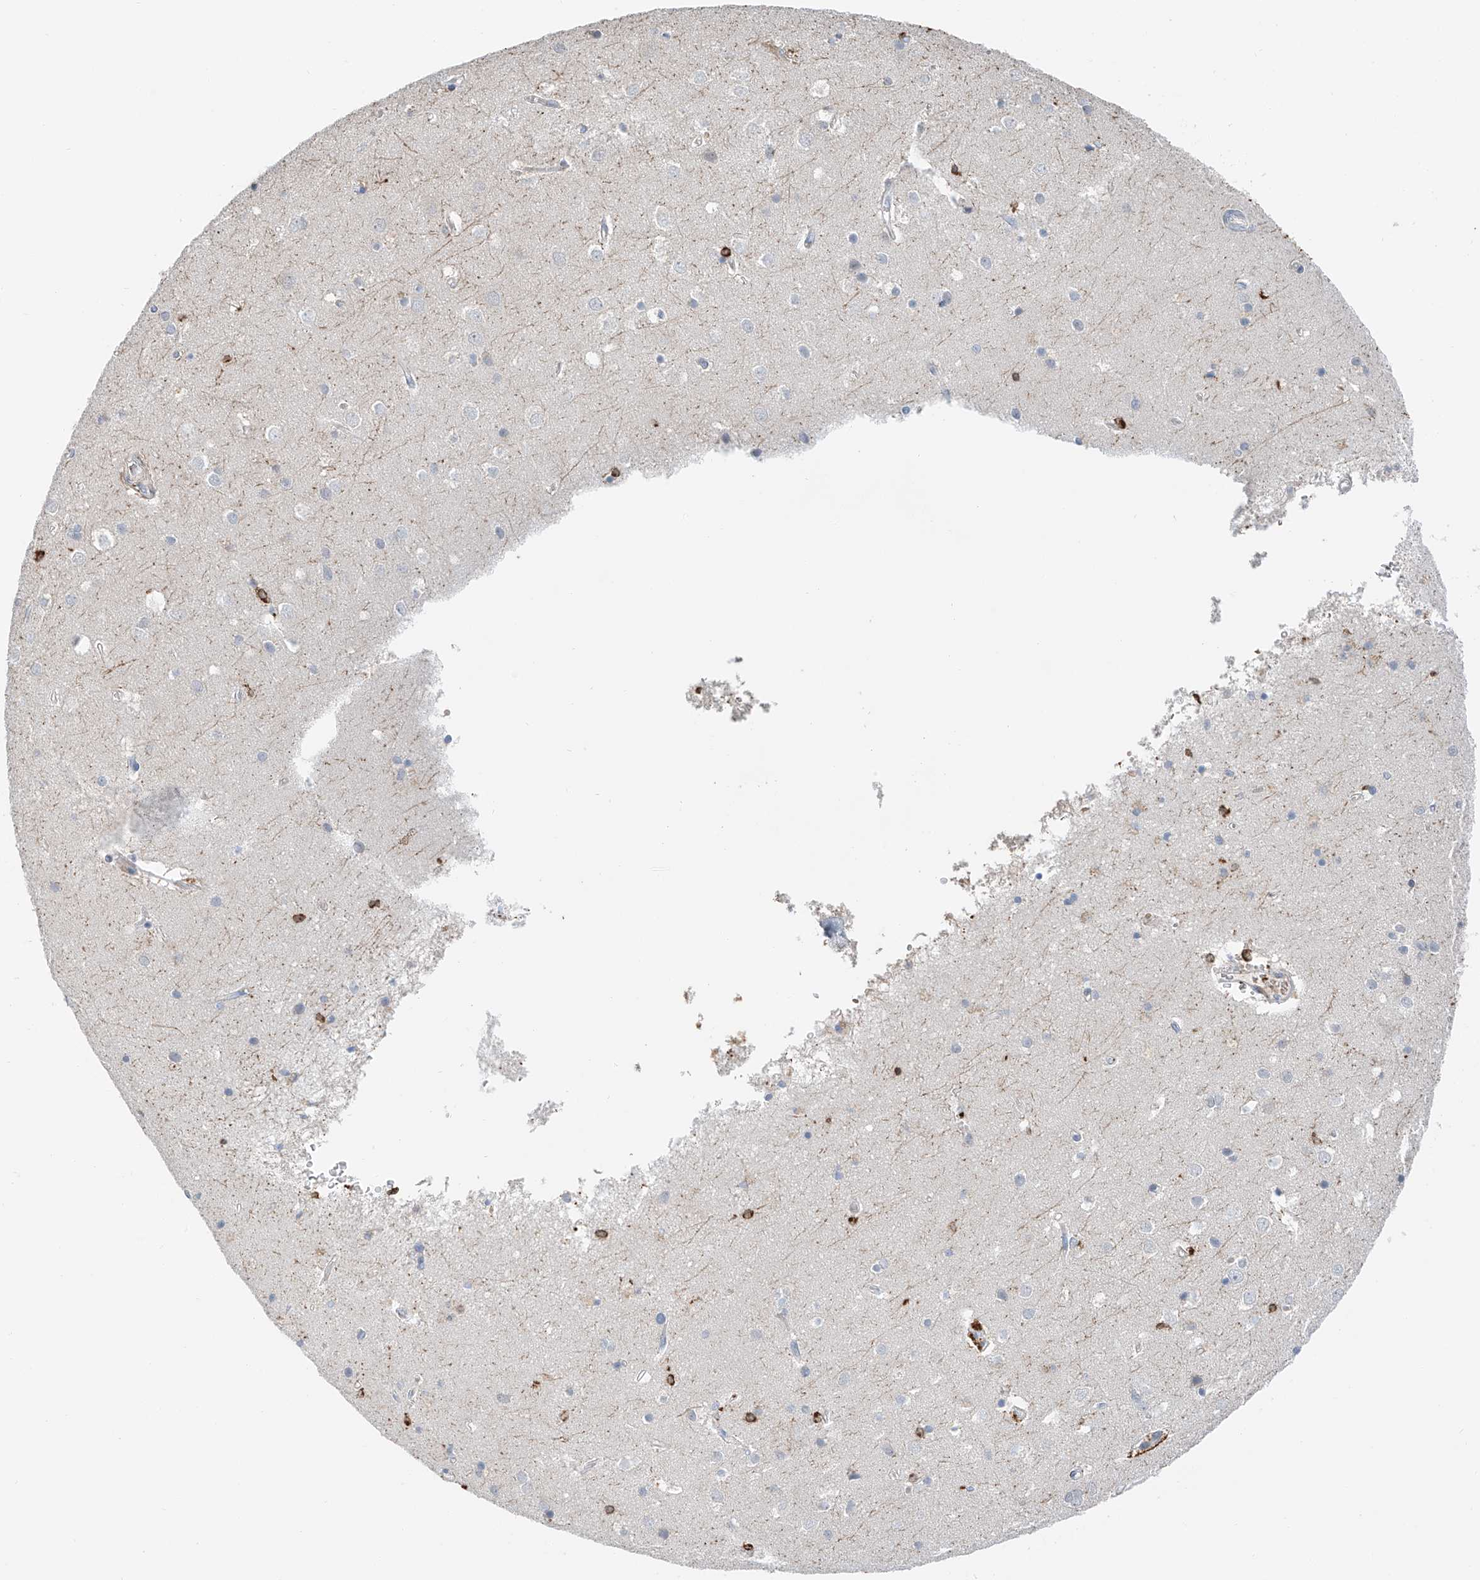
{"staining": {"intensity": "weak", "quantity": ">75%", "location": "cytoplasmic/membranous"}, "tissue": "cerebral cortex", "cell_type": "Endothelial cells", "image_type": "normal", "snomed": [{"axis": "morphology", "description": "Normal tissue, NOS"}, {"axis": "topography", "description": "Cerebral cortex"}], "caption": "Normal cerebral cortex was stained to show a protein in brown. There is low levels of weak cytoplasmic/membranous expression in about >75% of endothelial cells.", "gene": "TBXAS1", "patient": {"sex": "male", "age": 54}}